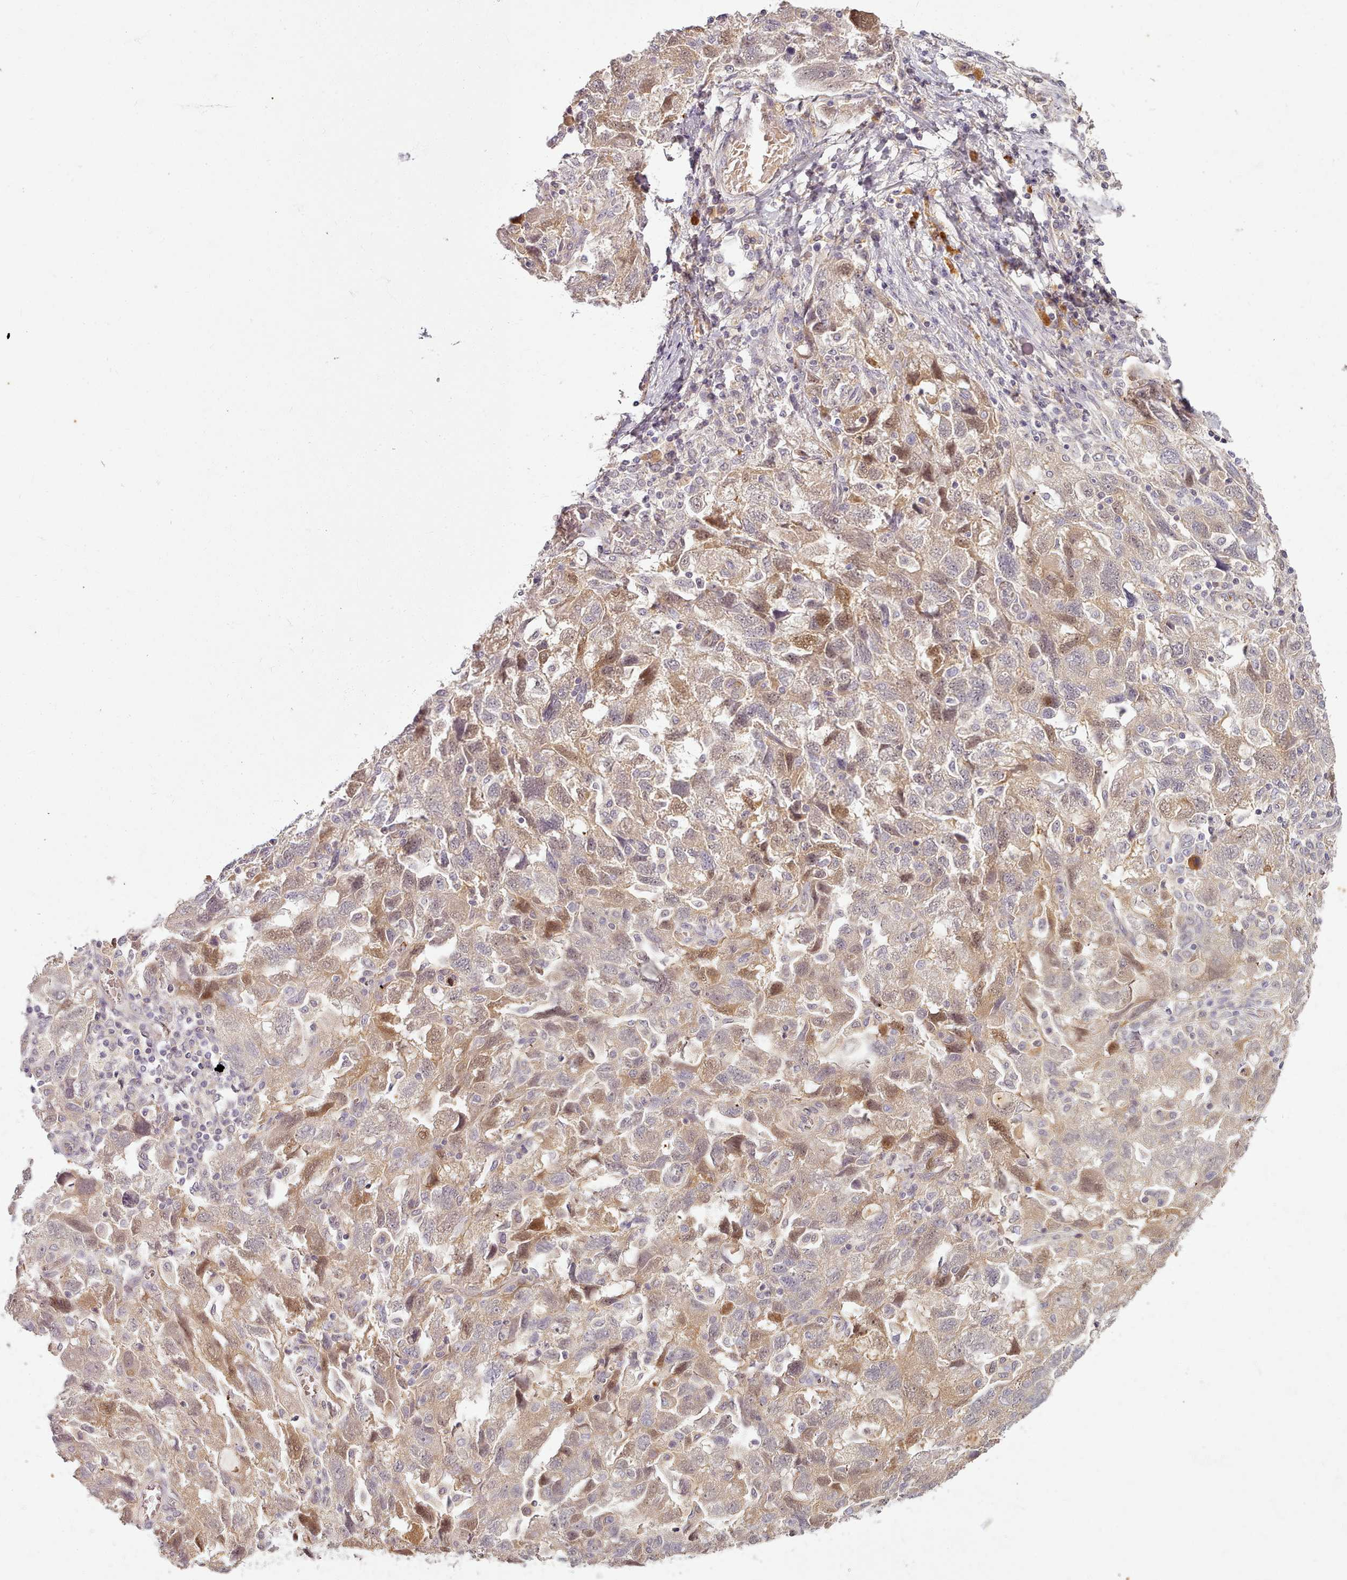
{"staining": {"intensity": "moderate", "quantity": "25%-75%", "location": "cytoplasmic/membranous,nuclear"}, "tissue": "ovarian cancer", "cell_type": "Tumor cells", "image_type": "cancer", "snomed": [{"axis": "morphology", "description": "Carcinoma, NOS"}, {"axis": "morphology", "description": "Cystadenocarcinoma, serous, NOS"}, {"axis": "topography", "description": "Ovary"}], "caption": "This is a micrograph of immunohistochemistry staining of carcinoma (ovarian), which shows moderate expression in the cytoplasmic/membranous and nuclear of tumor cells.", "gene": "C1QTNF5", "patient": {"sex": "female", "age": 69}}